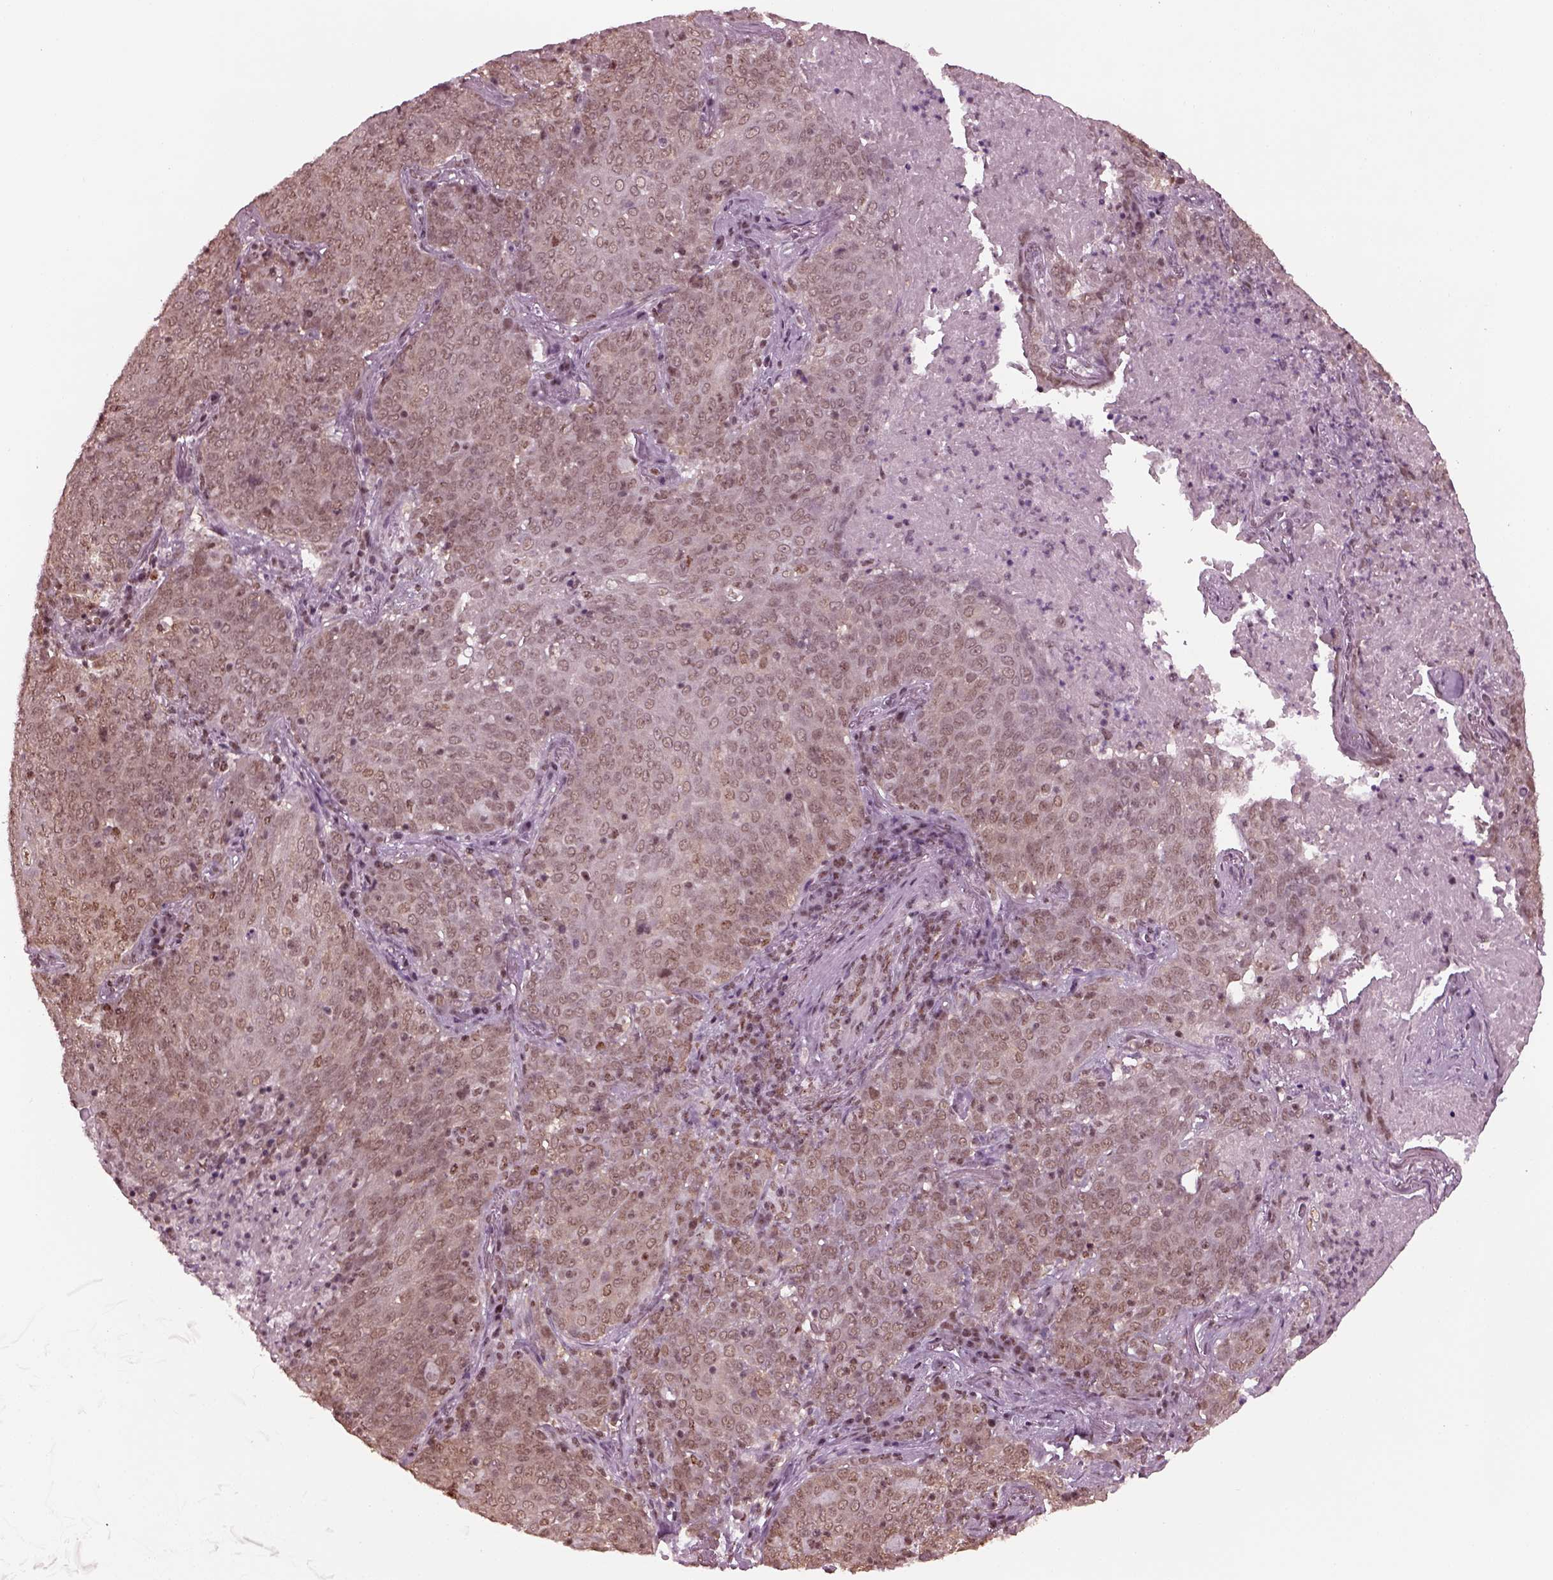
{"staining": {"intensity": "weak", "quantity": ">75%", "location": "cytoplasmic/membranous,nuclear"}, "tissue": "lung cancer", "cell_type": "Tumor cells", "image_type": "cancer", "snomed": [{"axis": "morphology", "description": "Squamous cell carcinoma, NOS"}, {"axis": "topography", "description": "Lung"}], "caption": "Lung squamous cell carcinoma tissue displays weak cytoplasmic/membranous and nuclear expression in approximately >75% of tumor cells, visualized by immunohistochemistry. The staining was performed using DAB, with brown indicating positive protein expression. Nuclei are stained blue with hematoxylin.", "gene": "RUVBL2", "patient": {"sex": "male", "age": 82}}